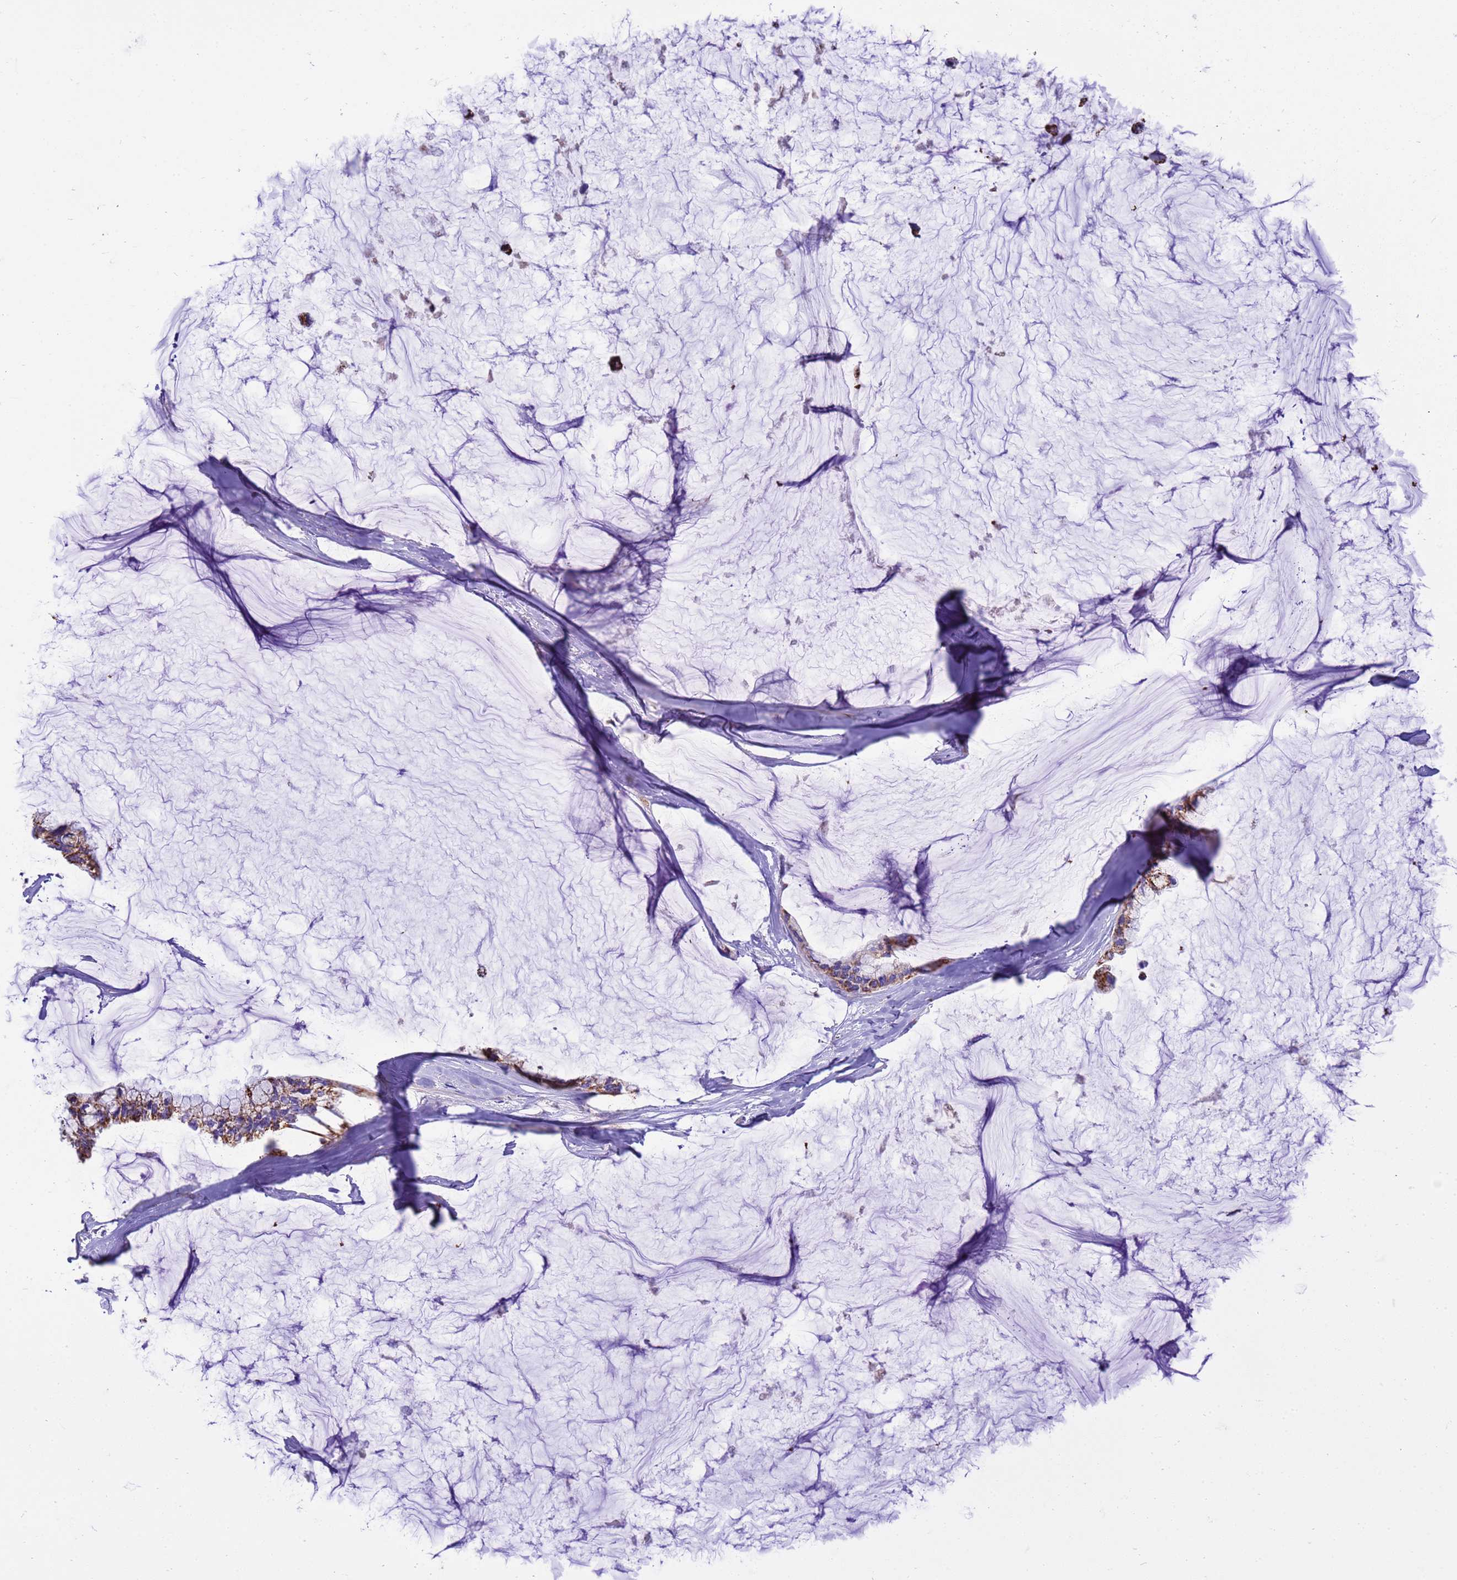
{"staining": {"intensity": "moderate", "quantity": "25%-75%", "location": "cytoplasmic/membranous"}, "tissue": "ovarian cancer", "cell_type": "Tumor cells", "image_type": "cancer", "snomed": [{"axis": "morphology", "description": "Cystadenocarcinoma, mucinous, NOS"}, {"axis": "topography", "description": "Ovary"}], "caption": "The image displays immunohistochemical staining of ovarian mucinous cystadenocarcinoma. There is moderate cytoplasmic/membranous expression is present in approximately 25%-75% of tumor cells.", "gene": "RNF165", "patient": {"sex": "female", "age": 39}}